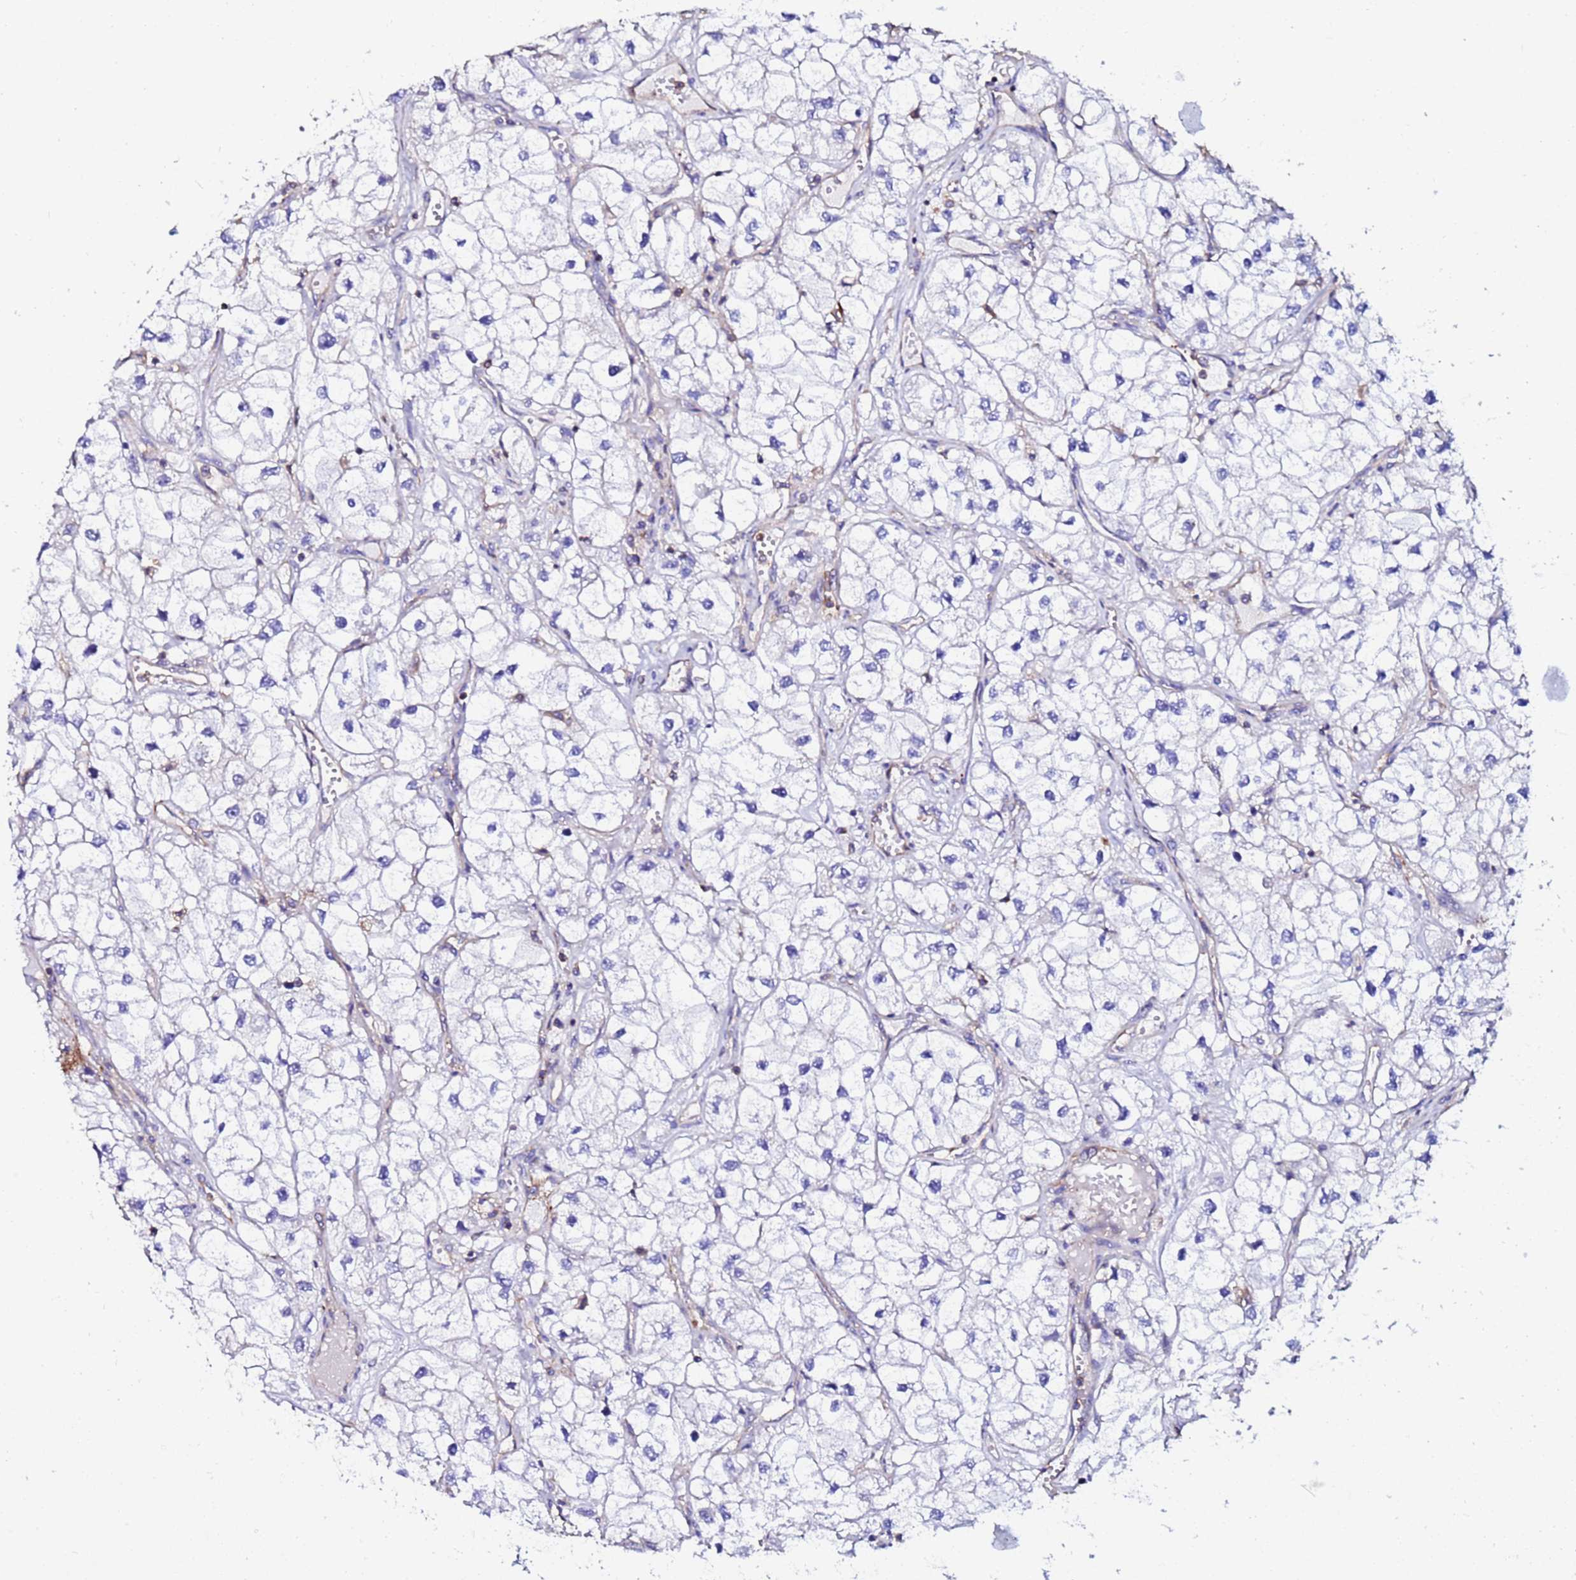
{"staining": {"intensity": "weak", "quantity": "25%-75%", "location": "cytoplasmic/membranous"}, "tissue": "renal cancer", "cell_type": "Tumor cells", "image_type": "cancer", "snomed": [{"axis": "morphology", "description": "Adenocarcinoma, NOS"}, {"axis": "topography", "description": "Kidney"}], "caption": "Tumor cells show low levels of weak cytoplasmic/membranous positivity in about 25%-75% of cells in renal cancer.", "gene": "POTEE", "patient": {"sex": "male", "age": 59}}